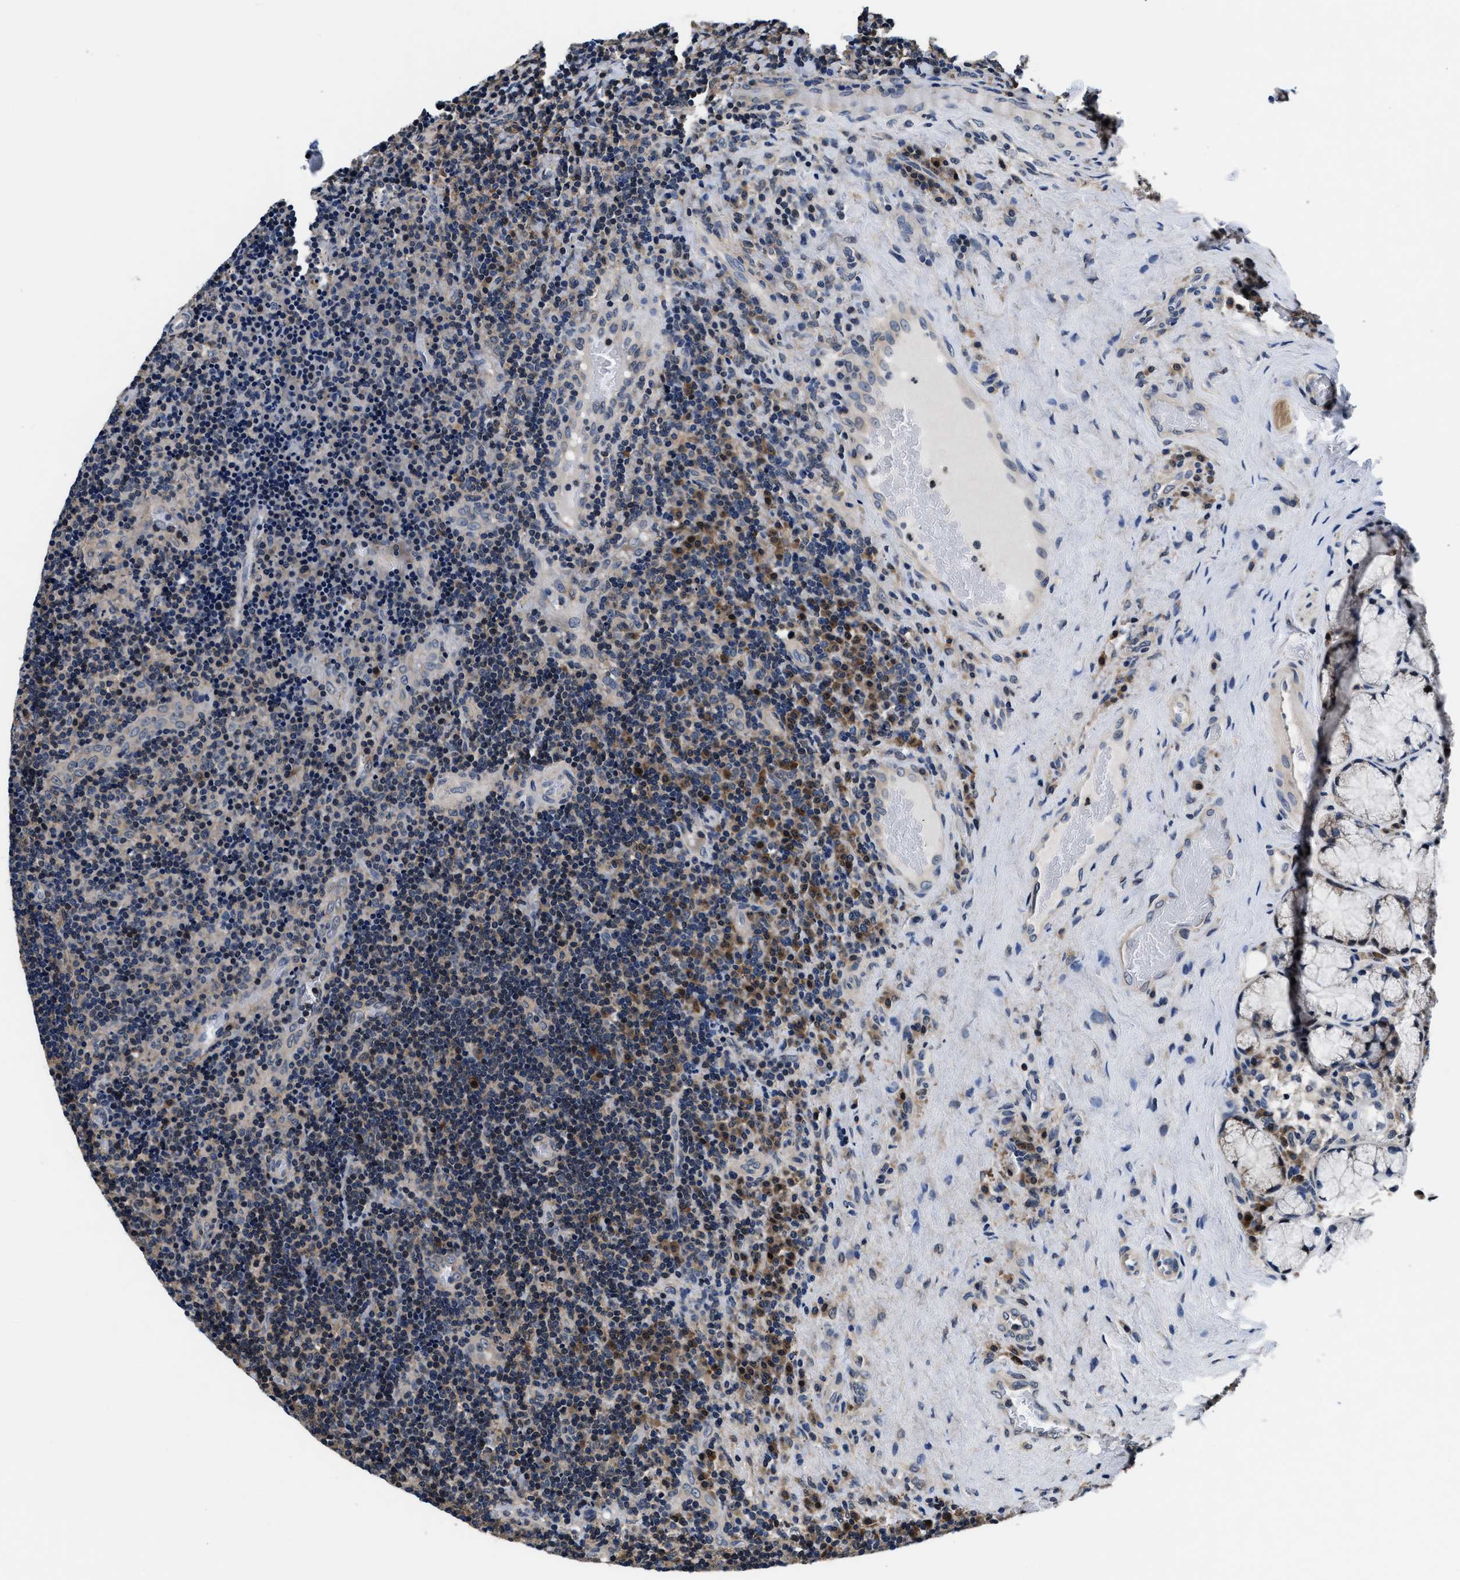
{"staining": {"intensity": "weak", "quantity": "25%-75%", "location": "cytoplasmic/membranous"}, "tissue": "lymphoma", "cell_type": "Tumor cells", "image_type": "cancer", "snomed": [{"axis": "morphology", "description": "Malignant lymphoma, non-Hodgkin's type, High grade"}, {"axis": "topography", "description": "Tonsil"}], "caption": "A brown stain labels weak cytoplasmic/membranous staining of a protein in malignant lymphoma, non-Hodgkin's type (high-grade) tumor cells.", "gene": "PHPT1", "patient": {"sex": "female", "age": 36}}